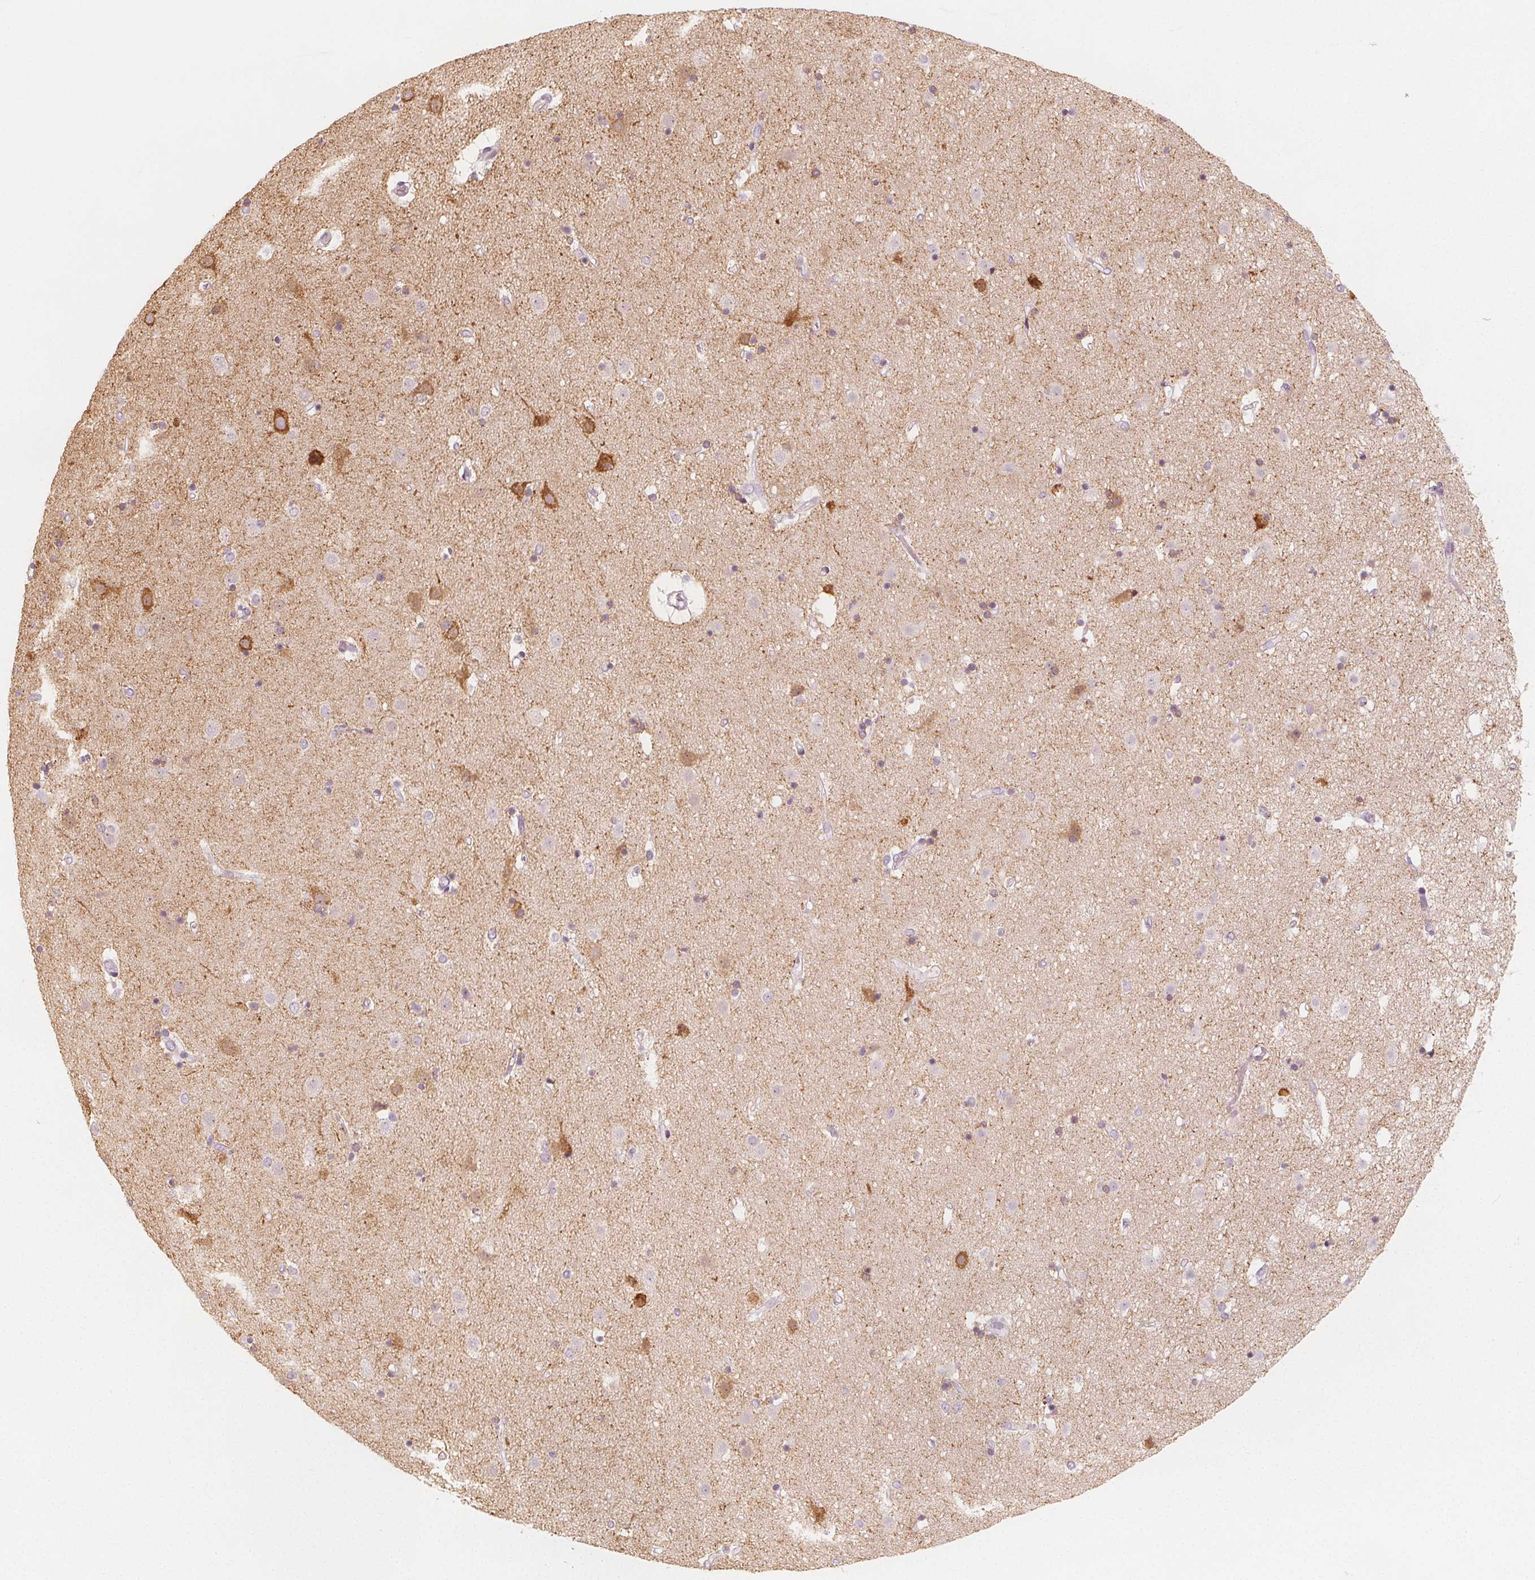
{"staining": {"intensity": "weak", "quantity": "<25%", "location": "cytoplasmic/membranous"}, "tissue": "caudate", "cell_type": "Glial cells", "image_type": "normal", "snomed": [{"axis": "morphology", "description": "Normal tissue, NOS"}, {"axis": "topography", "description": "Lateral ventricle wall"}], "caption": "IHC photomicrograph of unremarkable caudate stained for a protein (brown), which shows no staining in glial cells. Brightfield microscopy of immunohistochemistry stained with DAB (brown) and hematoxylin (blue), captured at high magnification.", "gene": "MAP1A", "patient": {"sex": "female", "age": 71}}